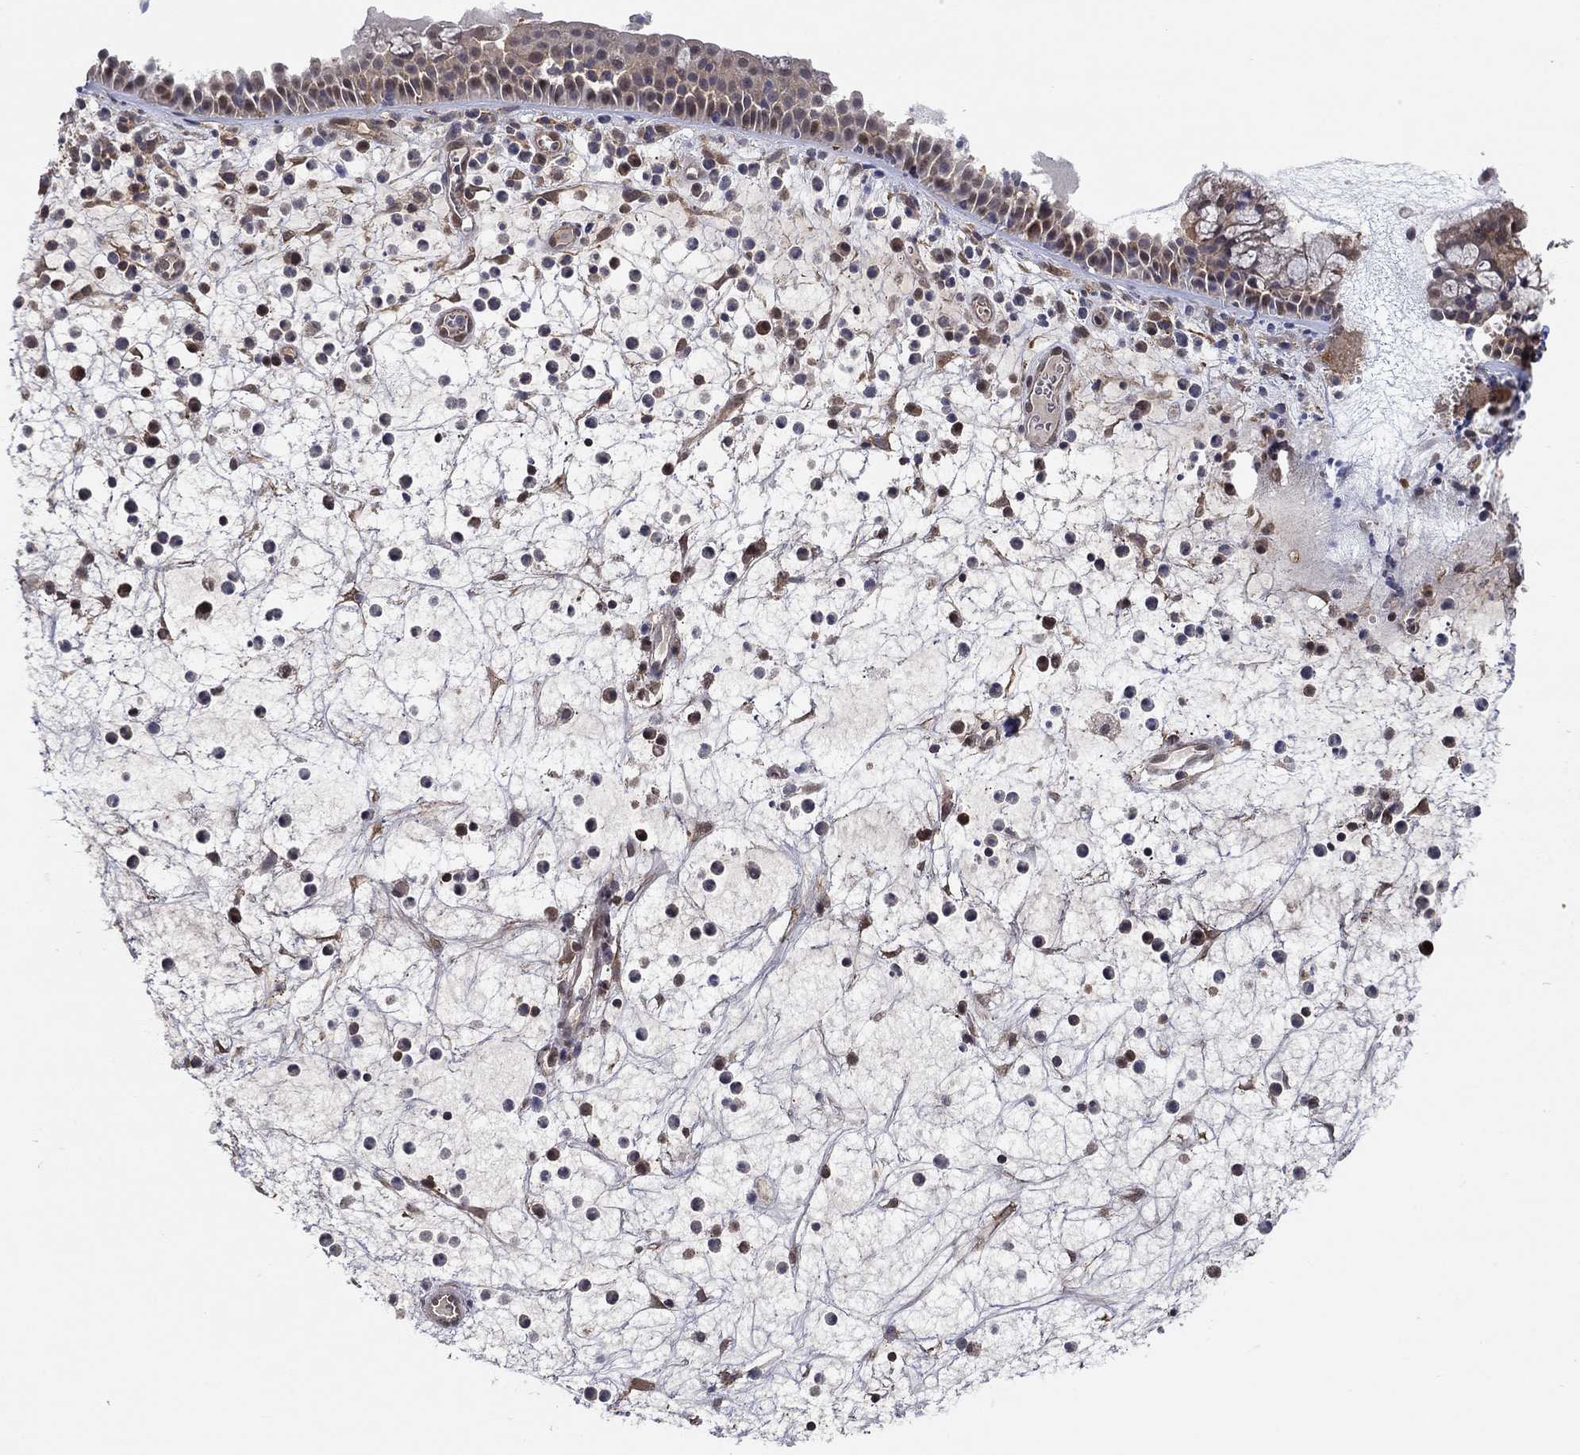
{"staining": {"intensity": "weak", "quantity": ">75%", "location": "cytoplasmic/membranous"}, "tissue": "nasopharynx", "cell_type": "Respiratory epithelial cells", "image_type": "normal", "snomed": [{"axis": "morphology", "description": "Normal tissue, NOS"}, {"axis": "topography", "description": "Nasopharynx"}], "caption": "Immunohistochemistry (IHC) image of normal human nasopharynx stained for a protein (brown), which shows low levels of weak cytoplasmic/membranous expression in about >75% of respiratory epithelial cells.", "gene": "RNF114", "patient": {"sex": "female", "age": 73}}